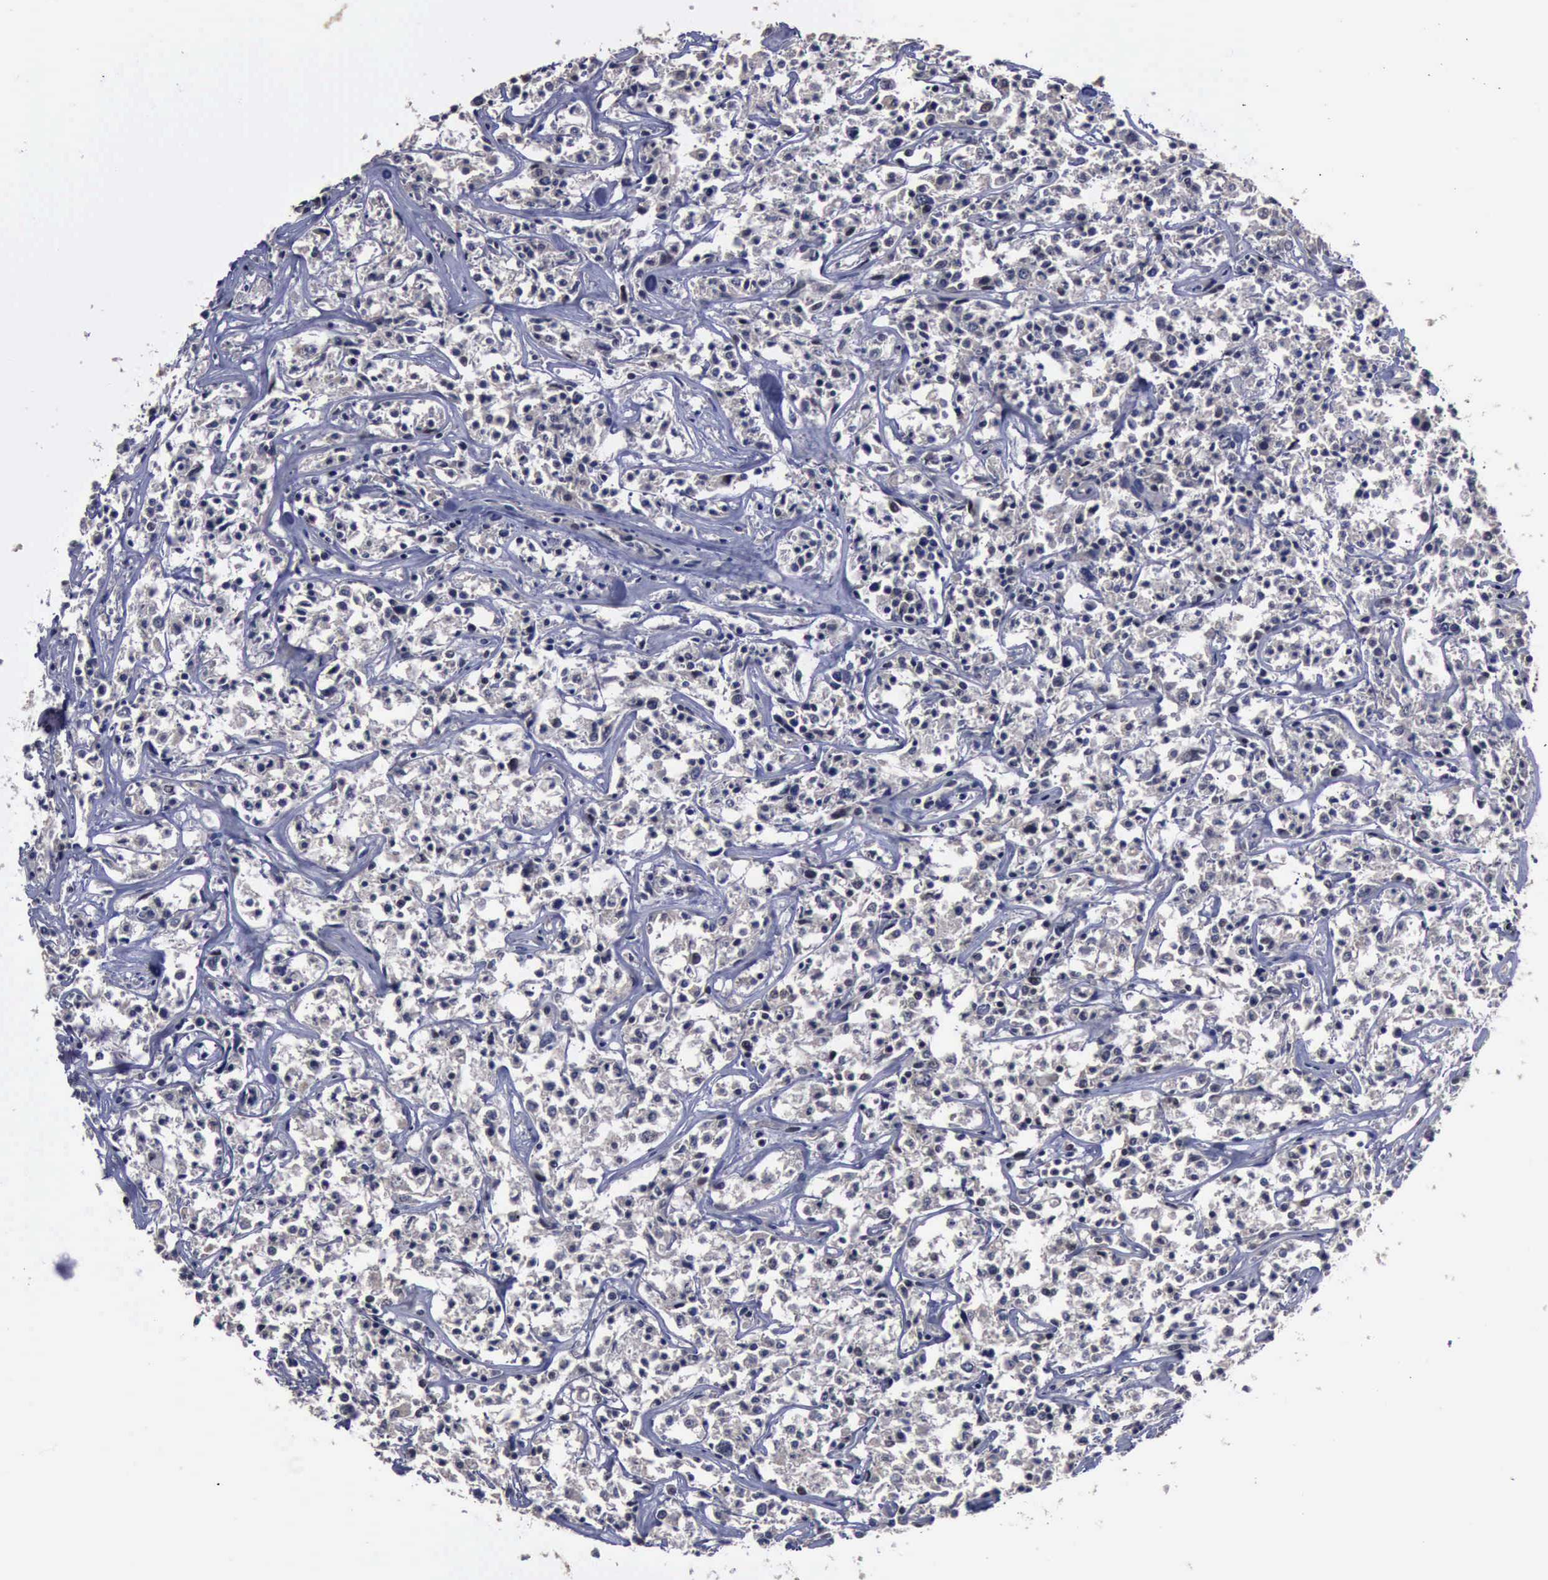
{"staining": {"intensity": "negative", "quantity": "none", "location": "none"}, "tissue": "lymphoma", "cell_type": "Tumor cells", "image_type": "cancer", "snomed": [{"axis": "morphology", "description": "Malignant lymphoma, non-Hodgkin's type, Low grade"}, {"axis": "topography", "description": "Small intestine"}], "caption": "A photomicrograph of human lymphoma is negative for staining in tumor cells.", "gene": "RTCB", "patient": {"sex": "female", "age": 59}}